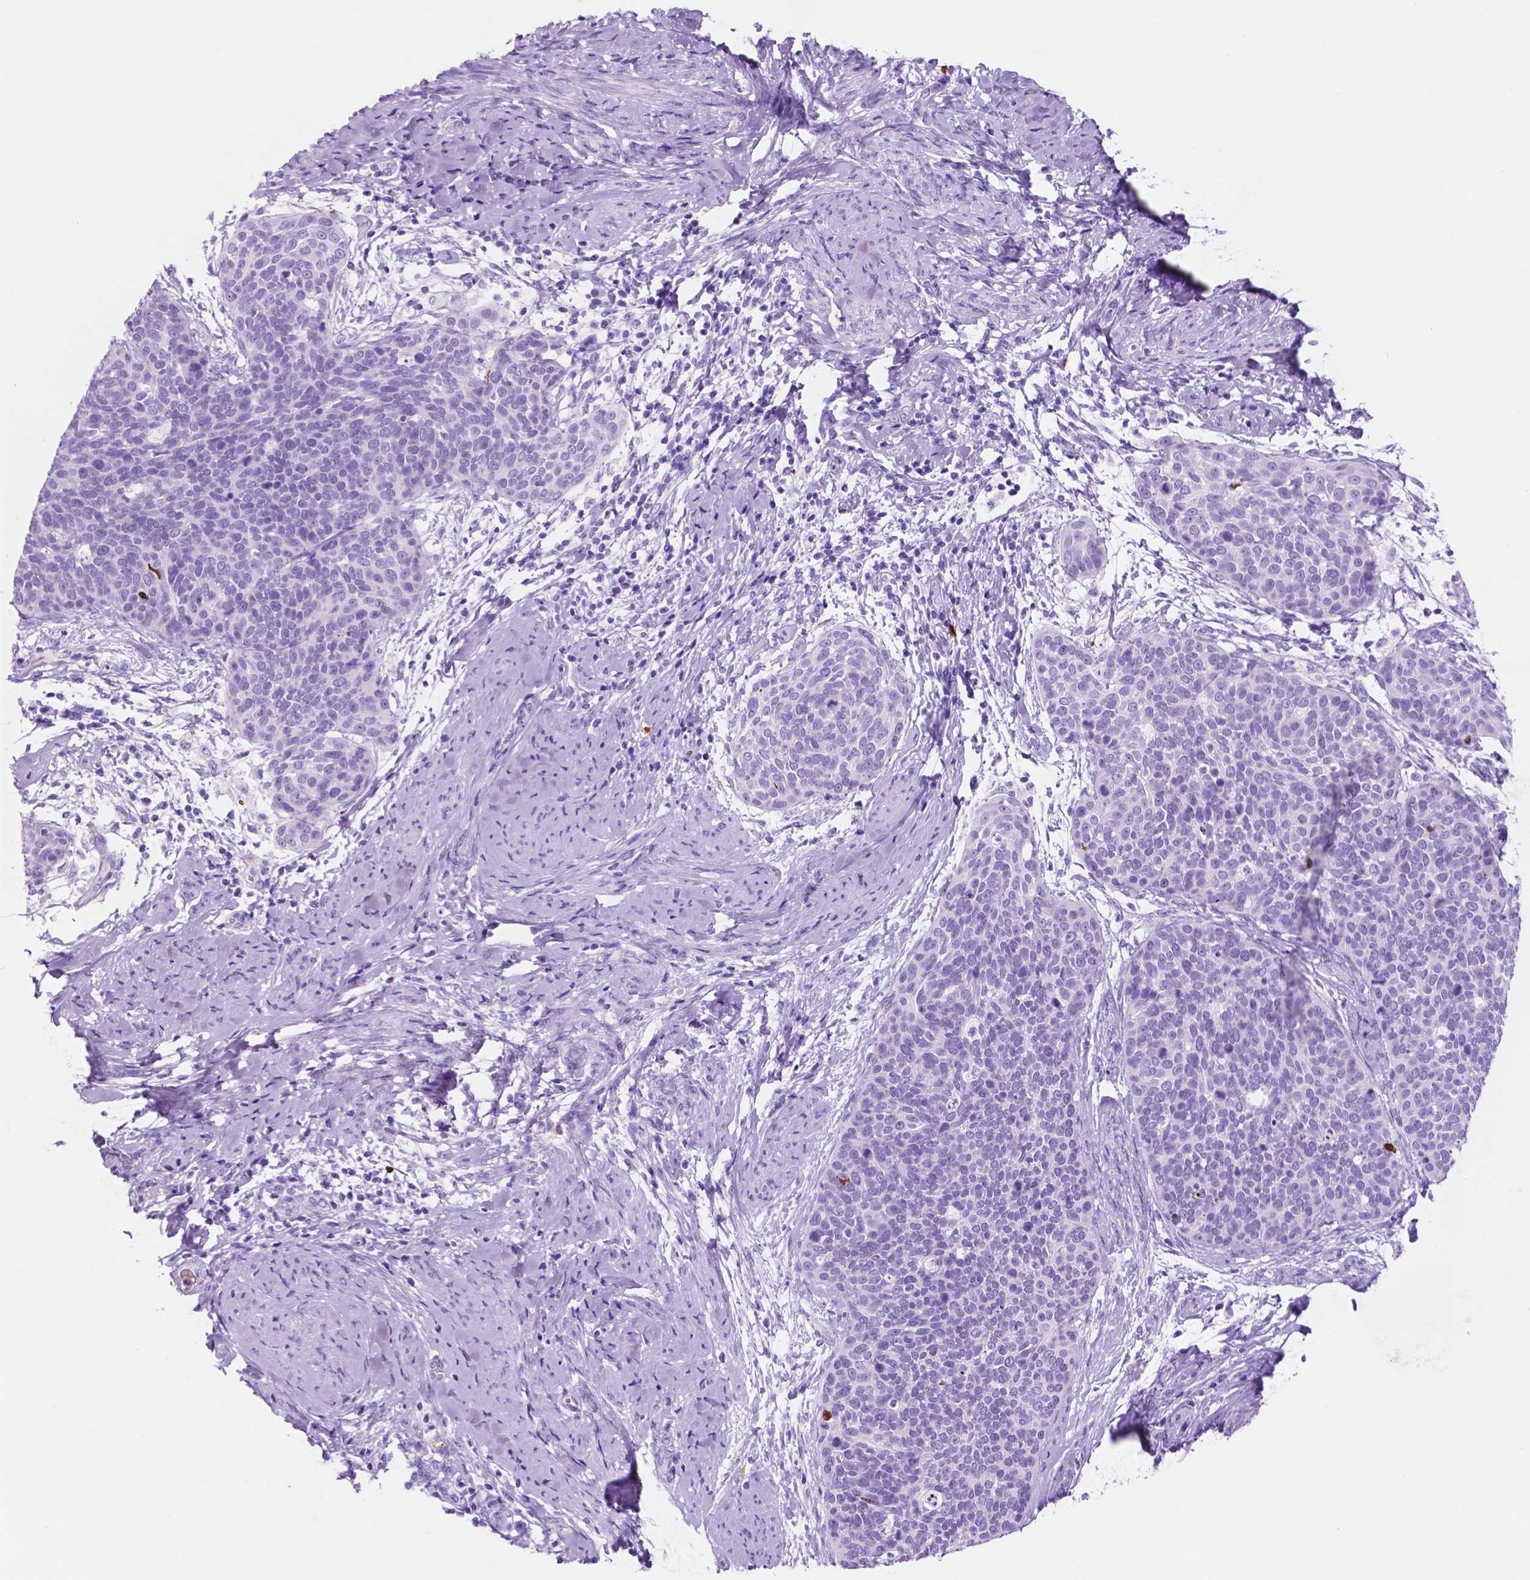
{"staining": {"intensity": "negative", "quantity": "none", "location": "none"}, "tissue": "cervical cancer", "cell_type": "Tumor cells", "image_type": "cancer", "snomed": [{"axis": "morphology", "description": "Squamous cell carcinoma, NOS"}, {"axis": "topography", "description": "Cervix"}], "caption": "Image shows no significant protein expression in tumor cells of squamous cell carcinoma (cervical).", "gene": "FOXB2", "patient": {"sex": "female", "age": 69}}